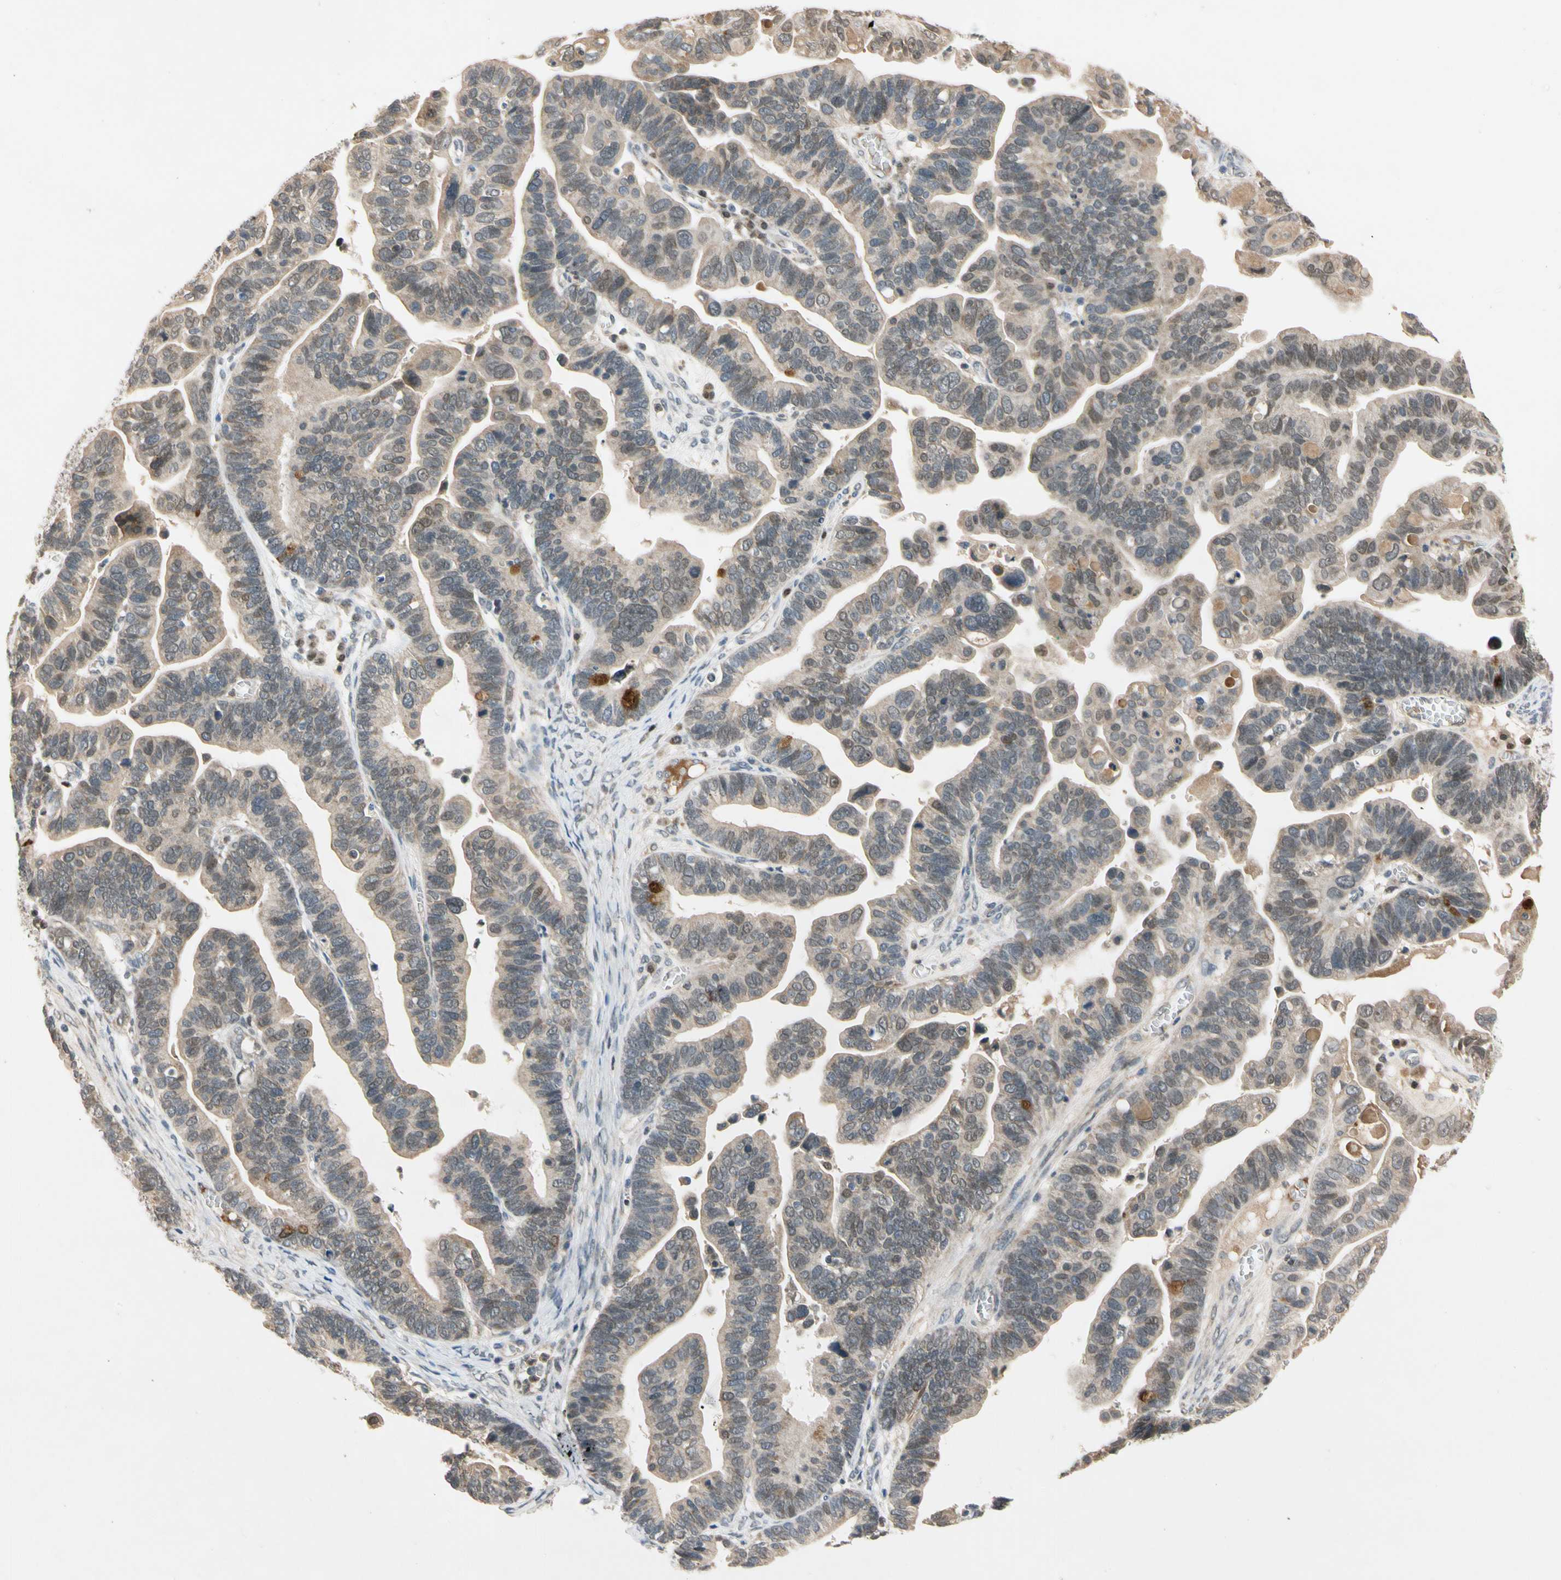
{"staining": {"intensity": "strong", "quantity": "<25%", "location": "cytoplasmic/membranous"}, "tissue": "ovarian cancer", "cell_type": "Tumor cells", "image_type": "cancer", "snomed": [{"axis": "morphology", "description": "Cystadenocarcinoma, serous, NOS"}, {"axis": "topography", "description": "Ovary"}], "caption": "This is an image of IHC staining of serous cystadenocarcinoma (ovarian), which shows strong positivity in the cytoplasmic/membranous of tumor cells.", "gene": "RIOX2", "patient": {"sex": "female", "age": 56}}